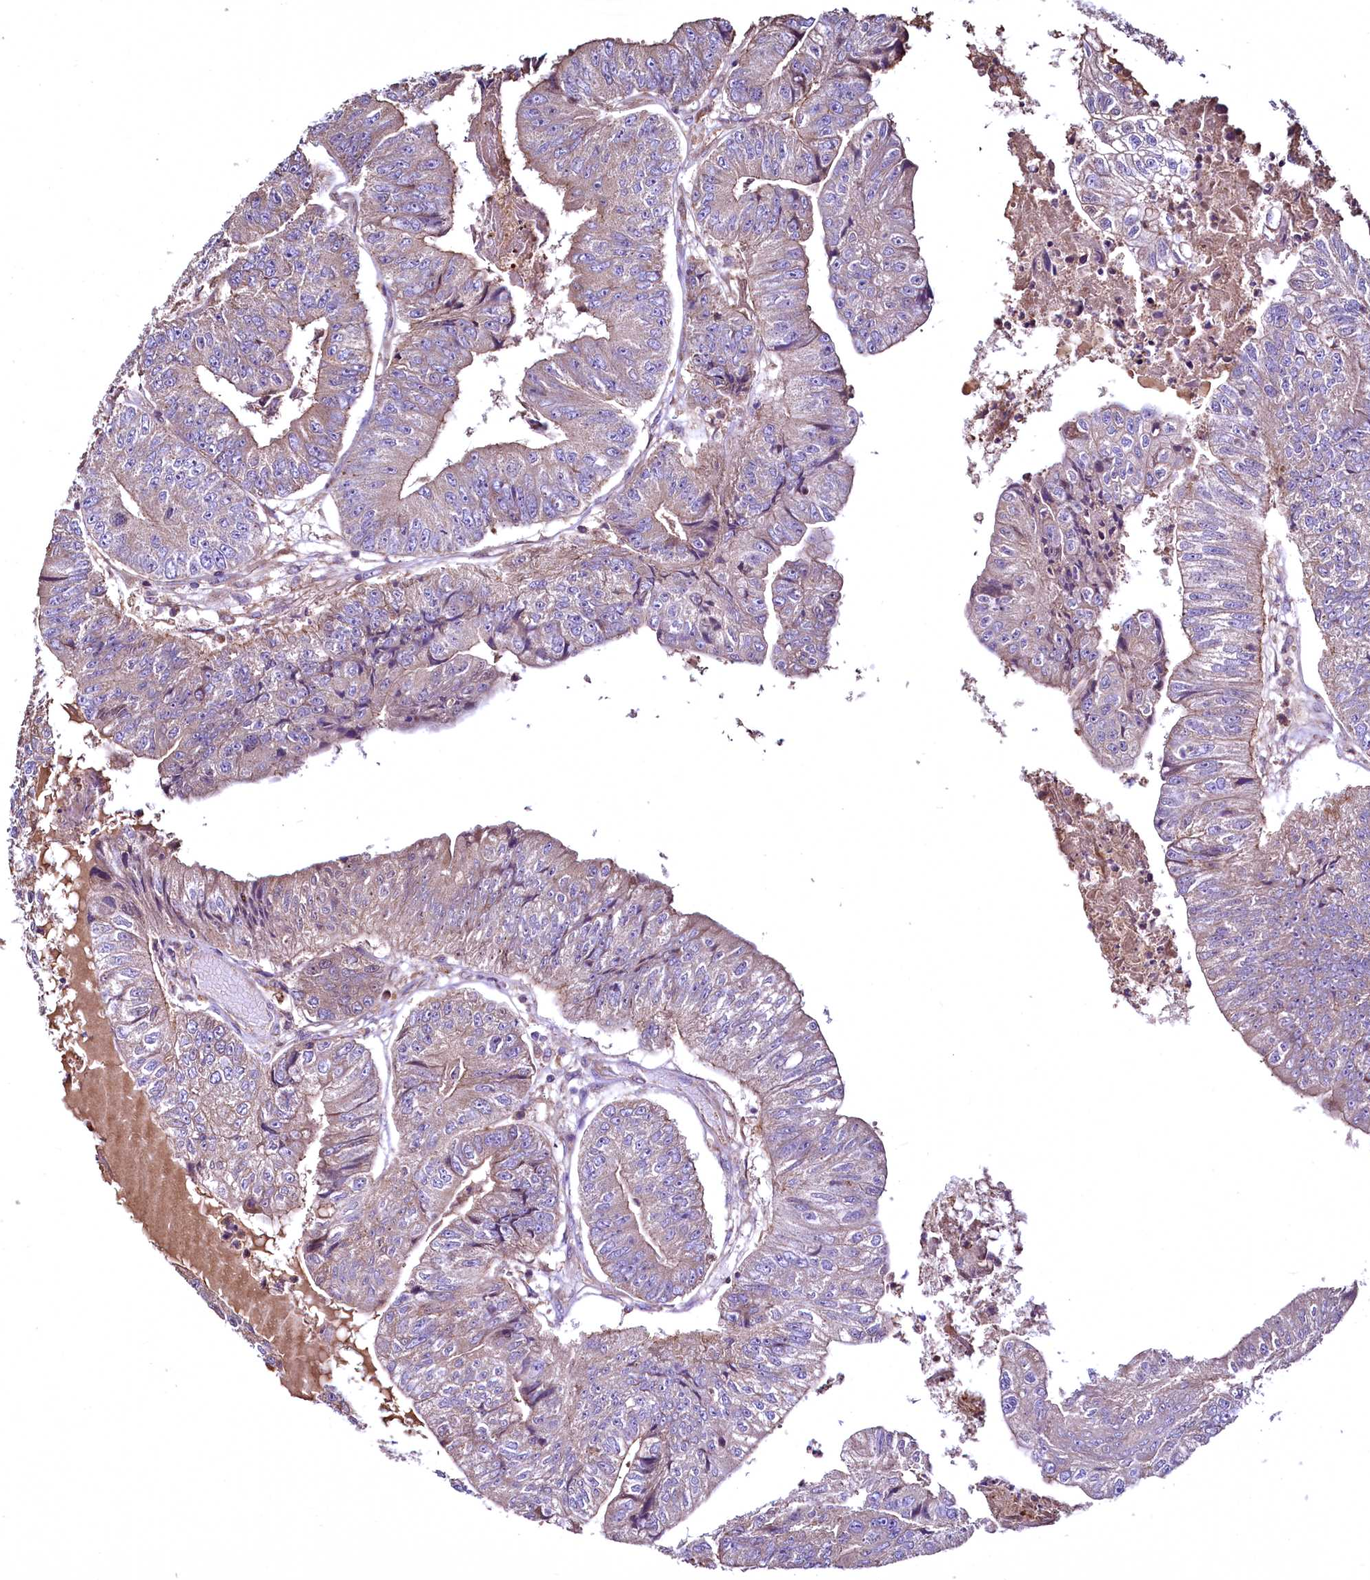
{"staining": {"intensity": "weak", "quantity": ">75%", "location": "cytoplasmic/membranous"}, "tissue": "colorectal cancer", "cell_type": "Tumor cells", "image_type": "cancer", "snomed": [{"axis": "morphology", "description": "Adenocarcinoma, NOS"}, {"axis": "topography", "description": "Colon"}], "caption": "Approximately >75% of tumor cells in human colorectal cancer (adenocarcinoma) reveal weak cytoplasmic/membranous protein staining as visualized by brown immunohistochemical staining.", "gene": "TBCEL", "patient": {"sex": "female", "age": 67}}